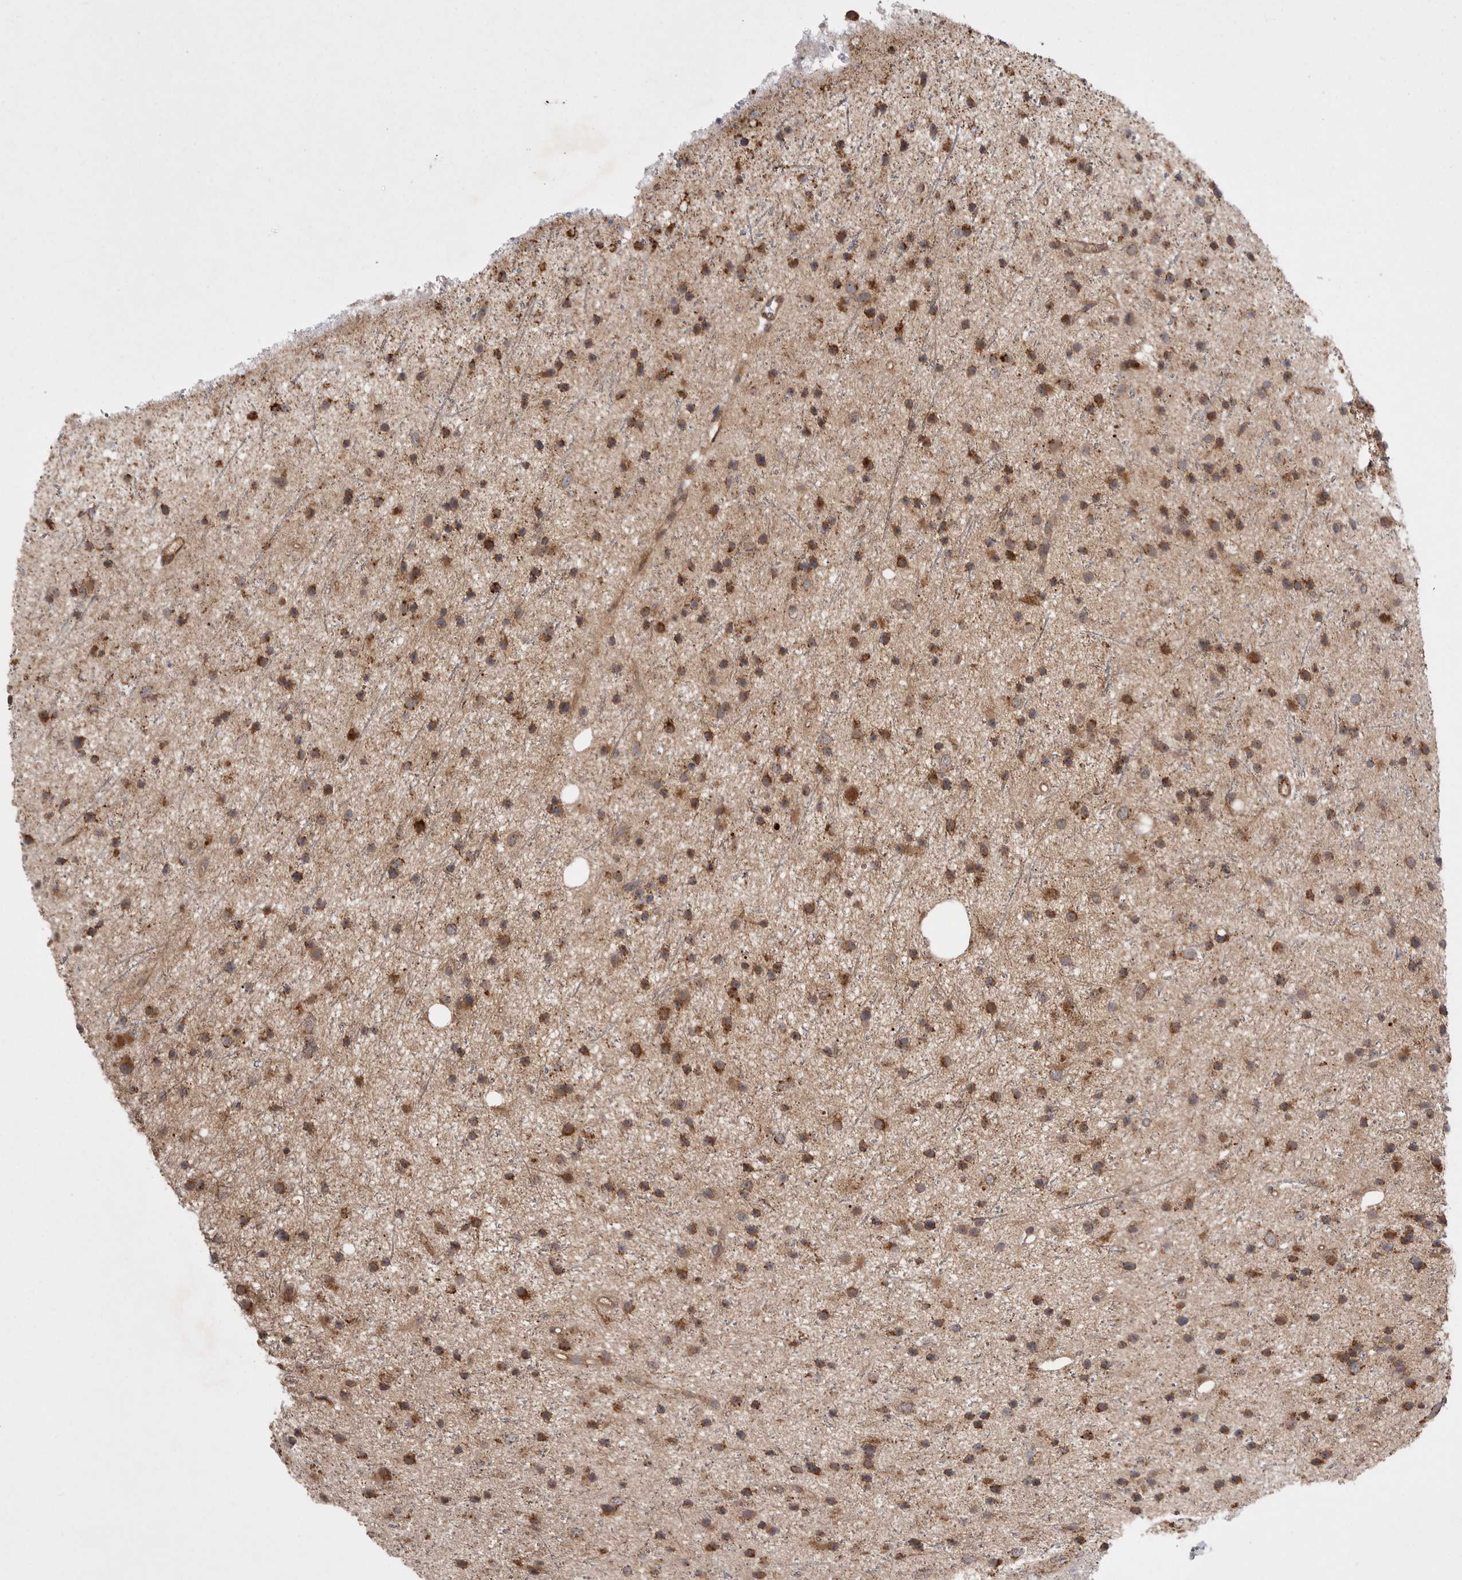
{"staining": {"intensity": "moderate", "quantity": ">75%", "location": "cytoplasmic/membranous"}, "tissue": "glioma", "cell_type": "Tumor cells", "image_type": "cancer", "snomed": [{"axis": "morphology", "description": "Glioma, malignant, Low grade"}, {"axis": "topography", "description": "Cerebral cortex"}], "caption": "This is a histology image of immunohistochemistry (IHC) staining of malignant glioma (low-grade), which shows moderate positivity in the cytoplasmic/membranous of tumor cells.", "gene": "KYAT3", "patient": {"sex": "female", "age": 39}}